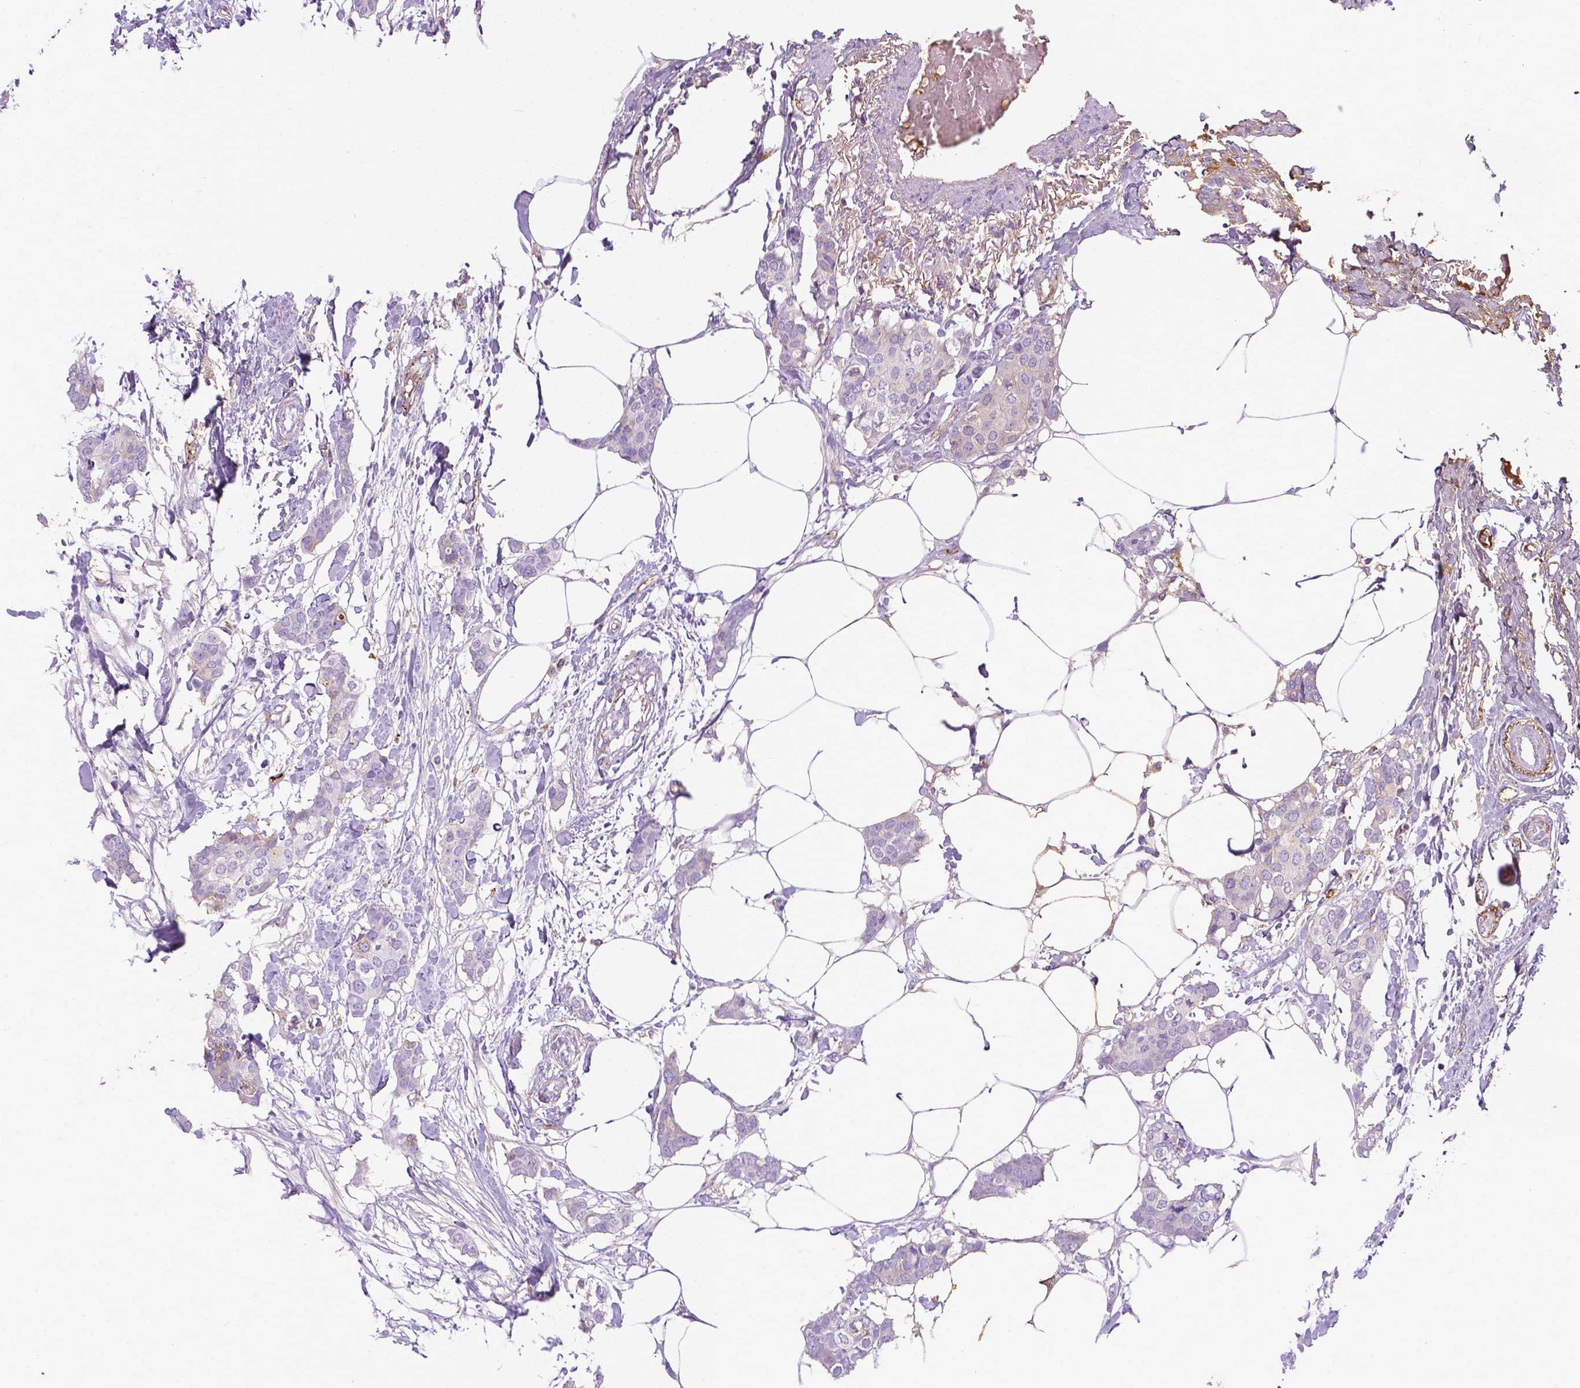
{"staining": {"intensity": "negative", "quantity": "none", "location": "none"}, "tissue": "breast cancer", "cell_type": "Tumor cells", "image_type": "cancer", "snomed": [{"axis": "morphology", "description": "Duct carcinoma"}, {"axis": "topography", "description": "Breast"}], "caption": "Immunohistochemical staining of intraductal carcinoma (breast) displays no significant positivity in tumor cells.", "gene": "APOE", "patient": {"sex": "female", "age": 62}}